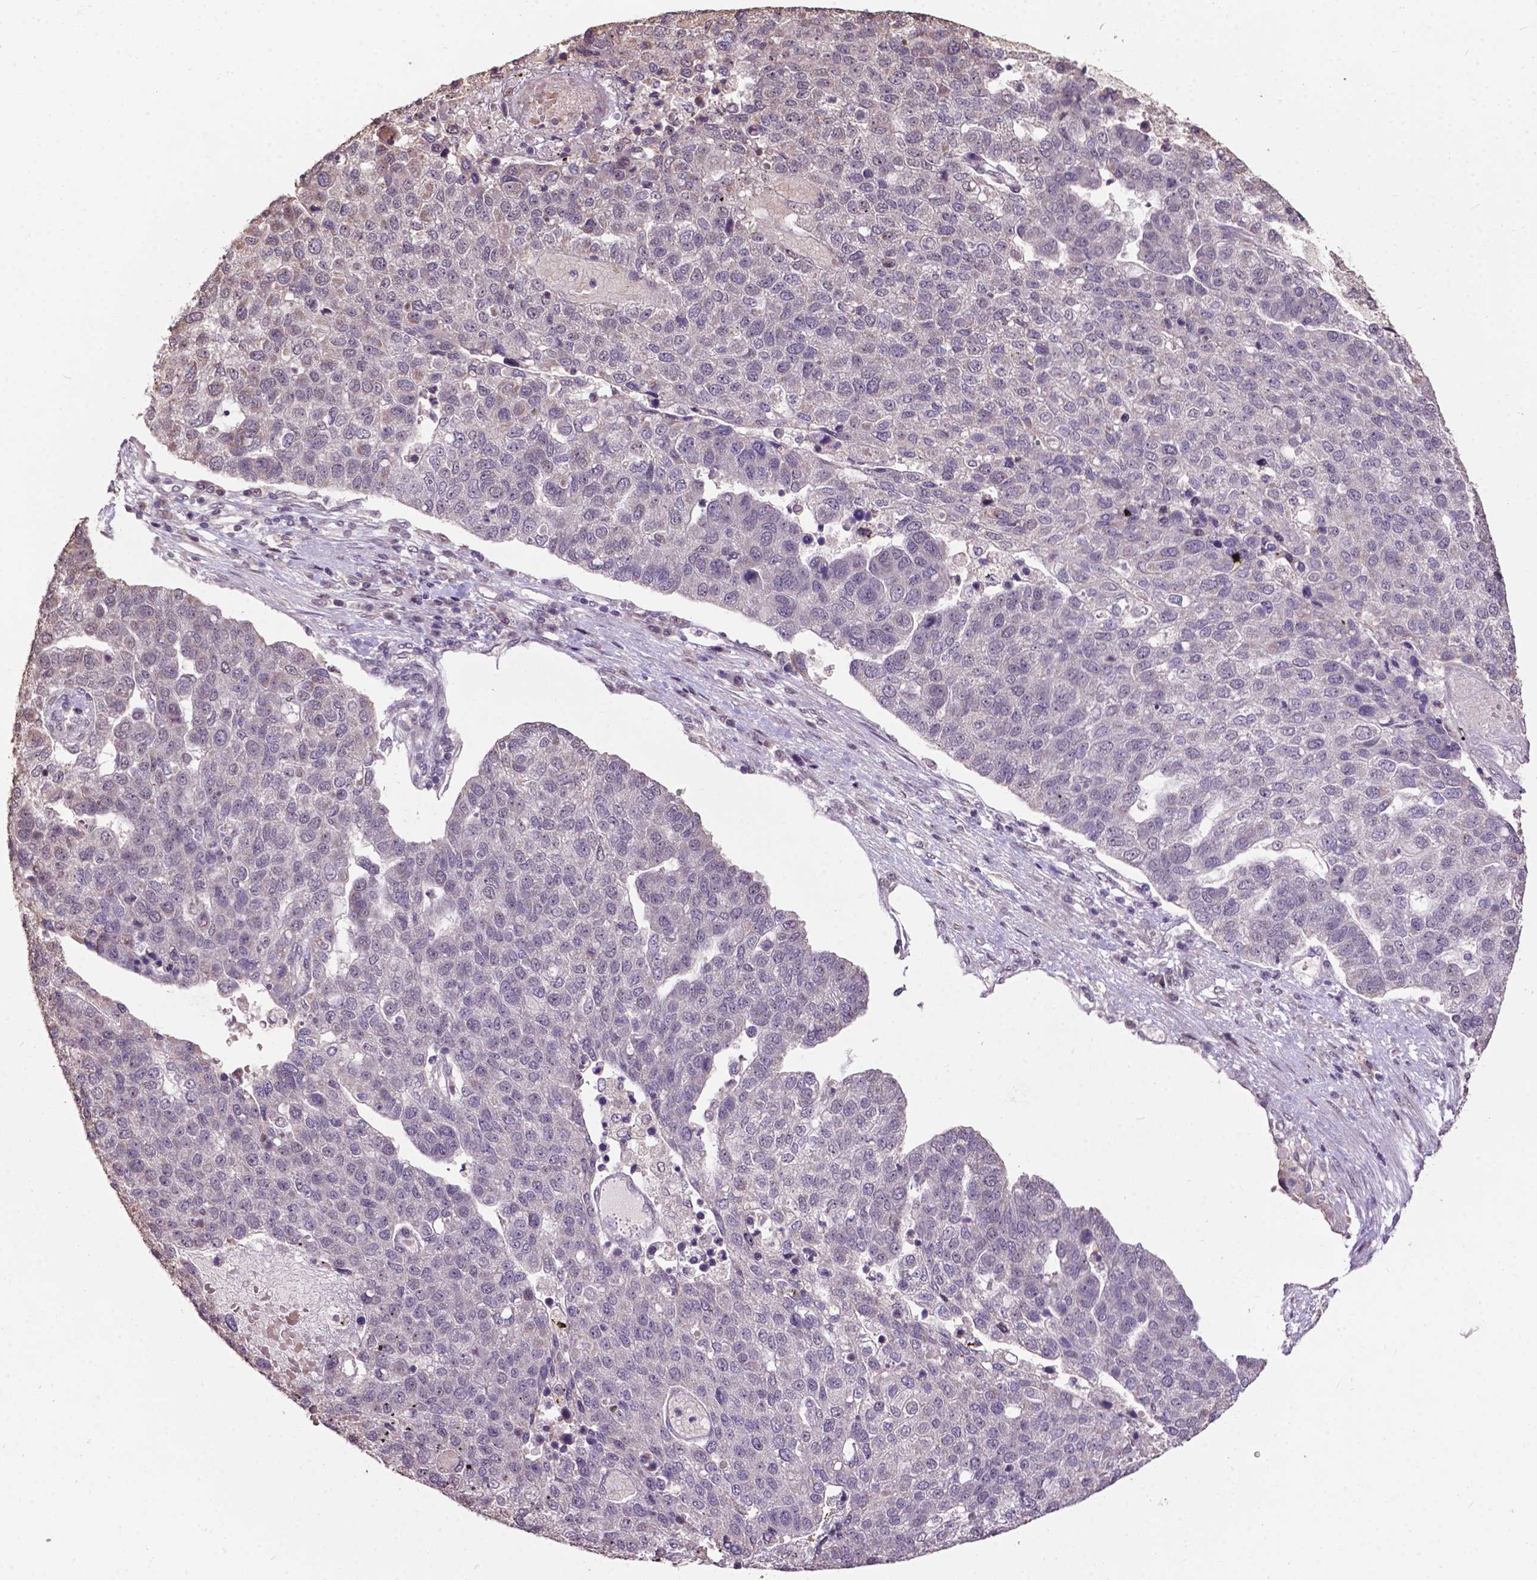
{"staining": {"intensity": "negative", "quantity": "none", "location": "none"}, "tissue": "pancreatic cancer", "cell_type": "Tumor cells", "image_type": "cancer", "snomed": [{"axis": "morphology", "description": "Adenocarcinoma, NOS"}, {"axis": "topography", "description": "Pancreas"}], "caption": "IHC of adenocarcinoma (pancreatic) displays no positivity in tumor cells. (Immunohistochemistry, brightfield microscopy, high magnification).", "gene": "GLRA2", "patient": {"sex": "female", "age": 61}}